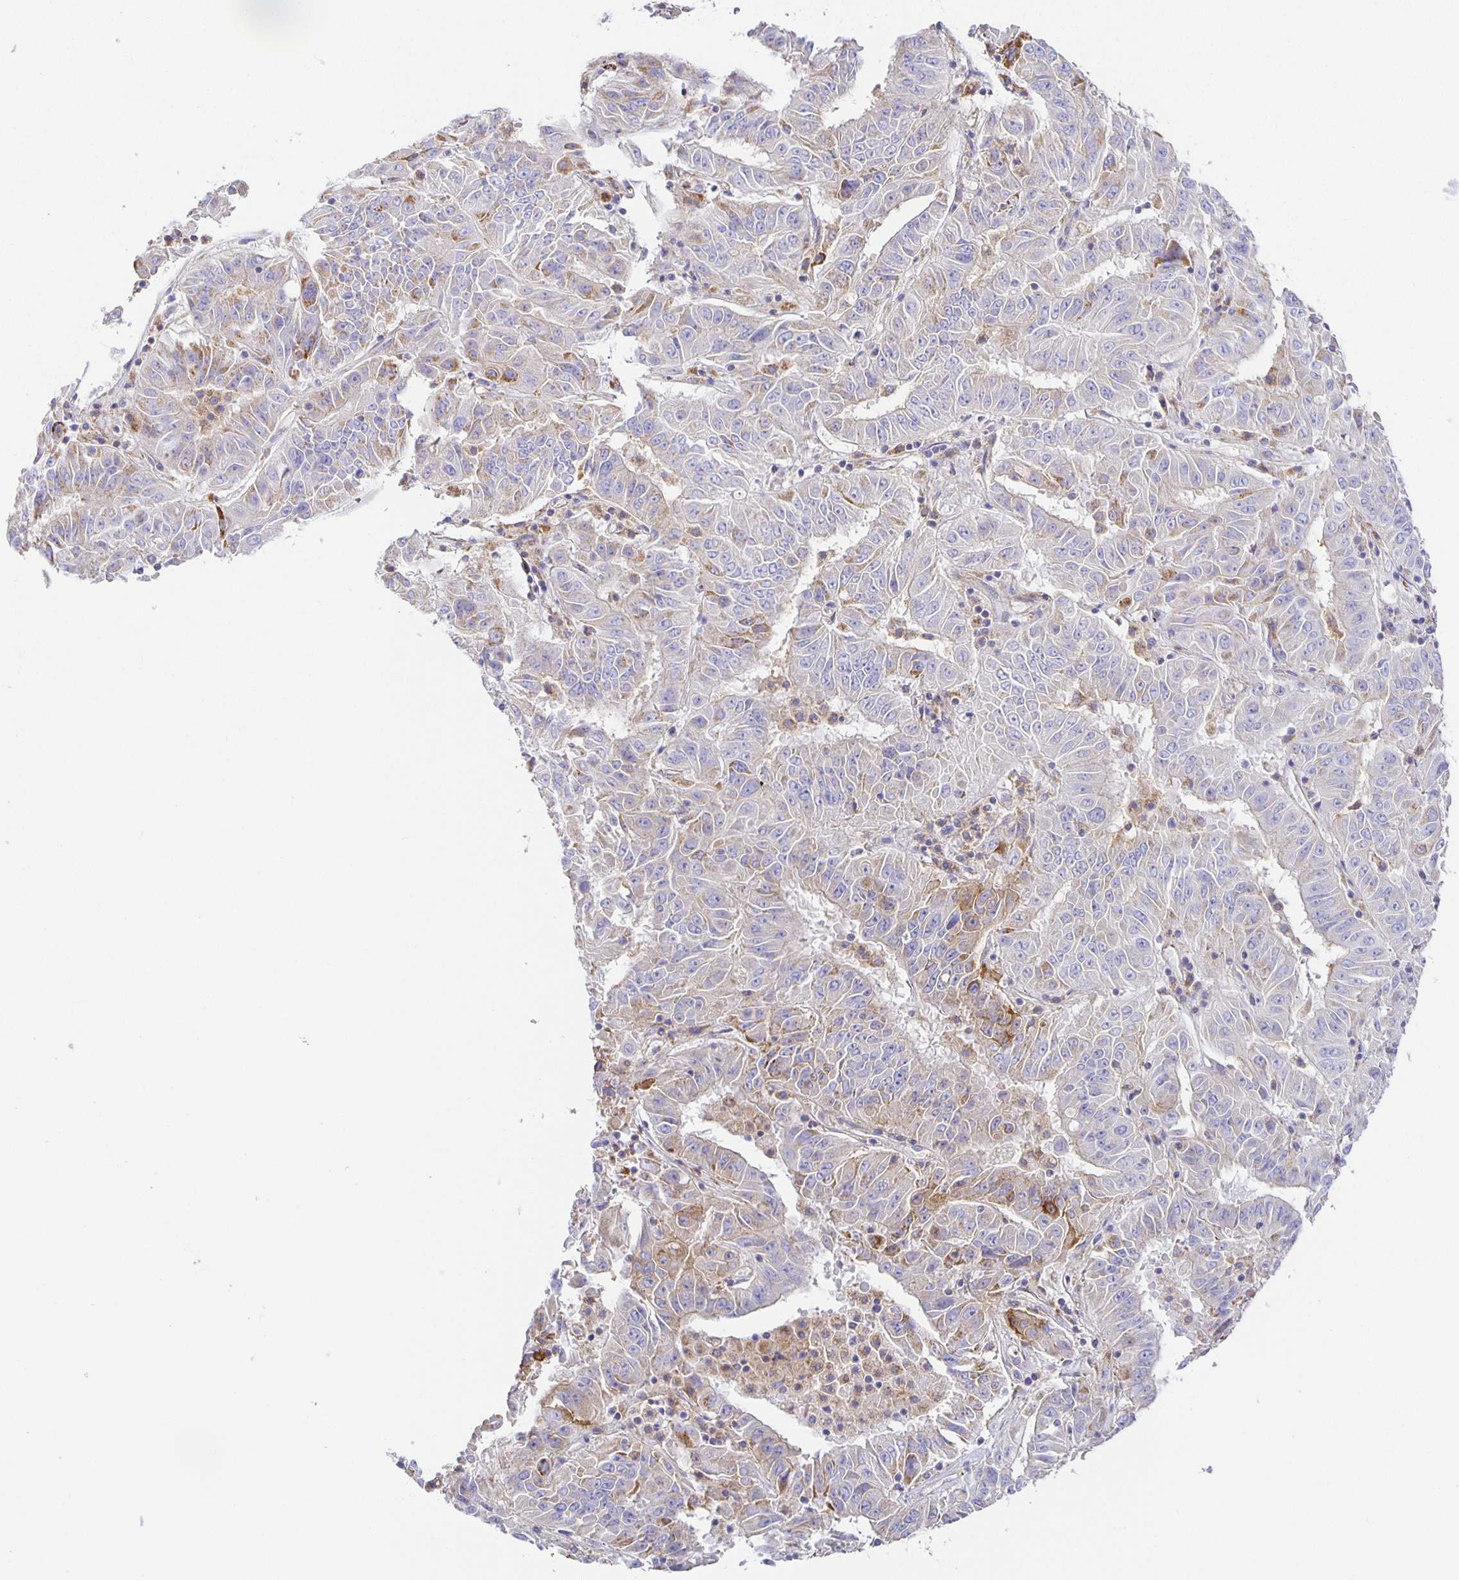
{"staining": {"intensity": "weak", "quantity": "<25%", "location": "cytoplasmic/membranous"}, "tissue": "pancreatic cancer", "cell_type": "Tumor cells", "image_type": "cancer", "snomed": [{"axis": "morphology", "description": "Adenocarcinoma, NOS"}, {"axis": "topography", "description": "Pancreas"}], "caption": "IHC histopathology image of neoplastic tissue: human pancreatic cancer stained with DAB displays no significant protein staining in tumor cells. (Immunohistochemistry, brightfield microscopy, high magnification).", "gene": "FLRT3", "patient": {"sex": "male", "age": 63}}